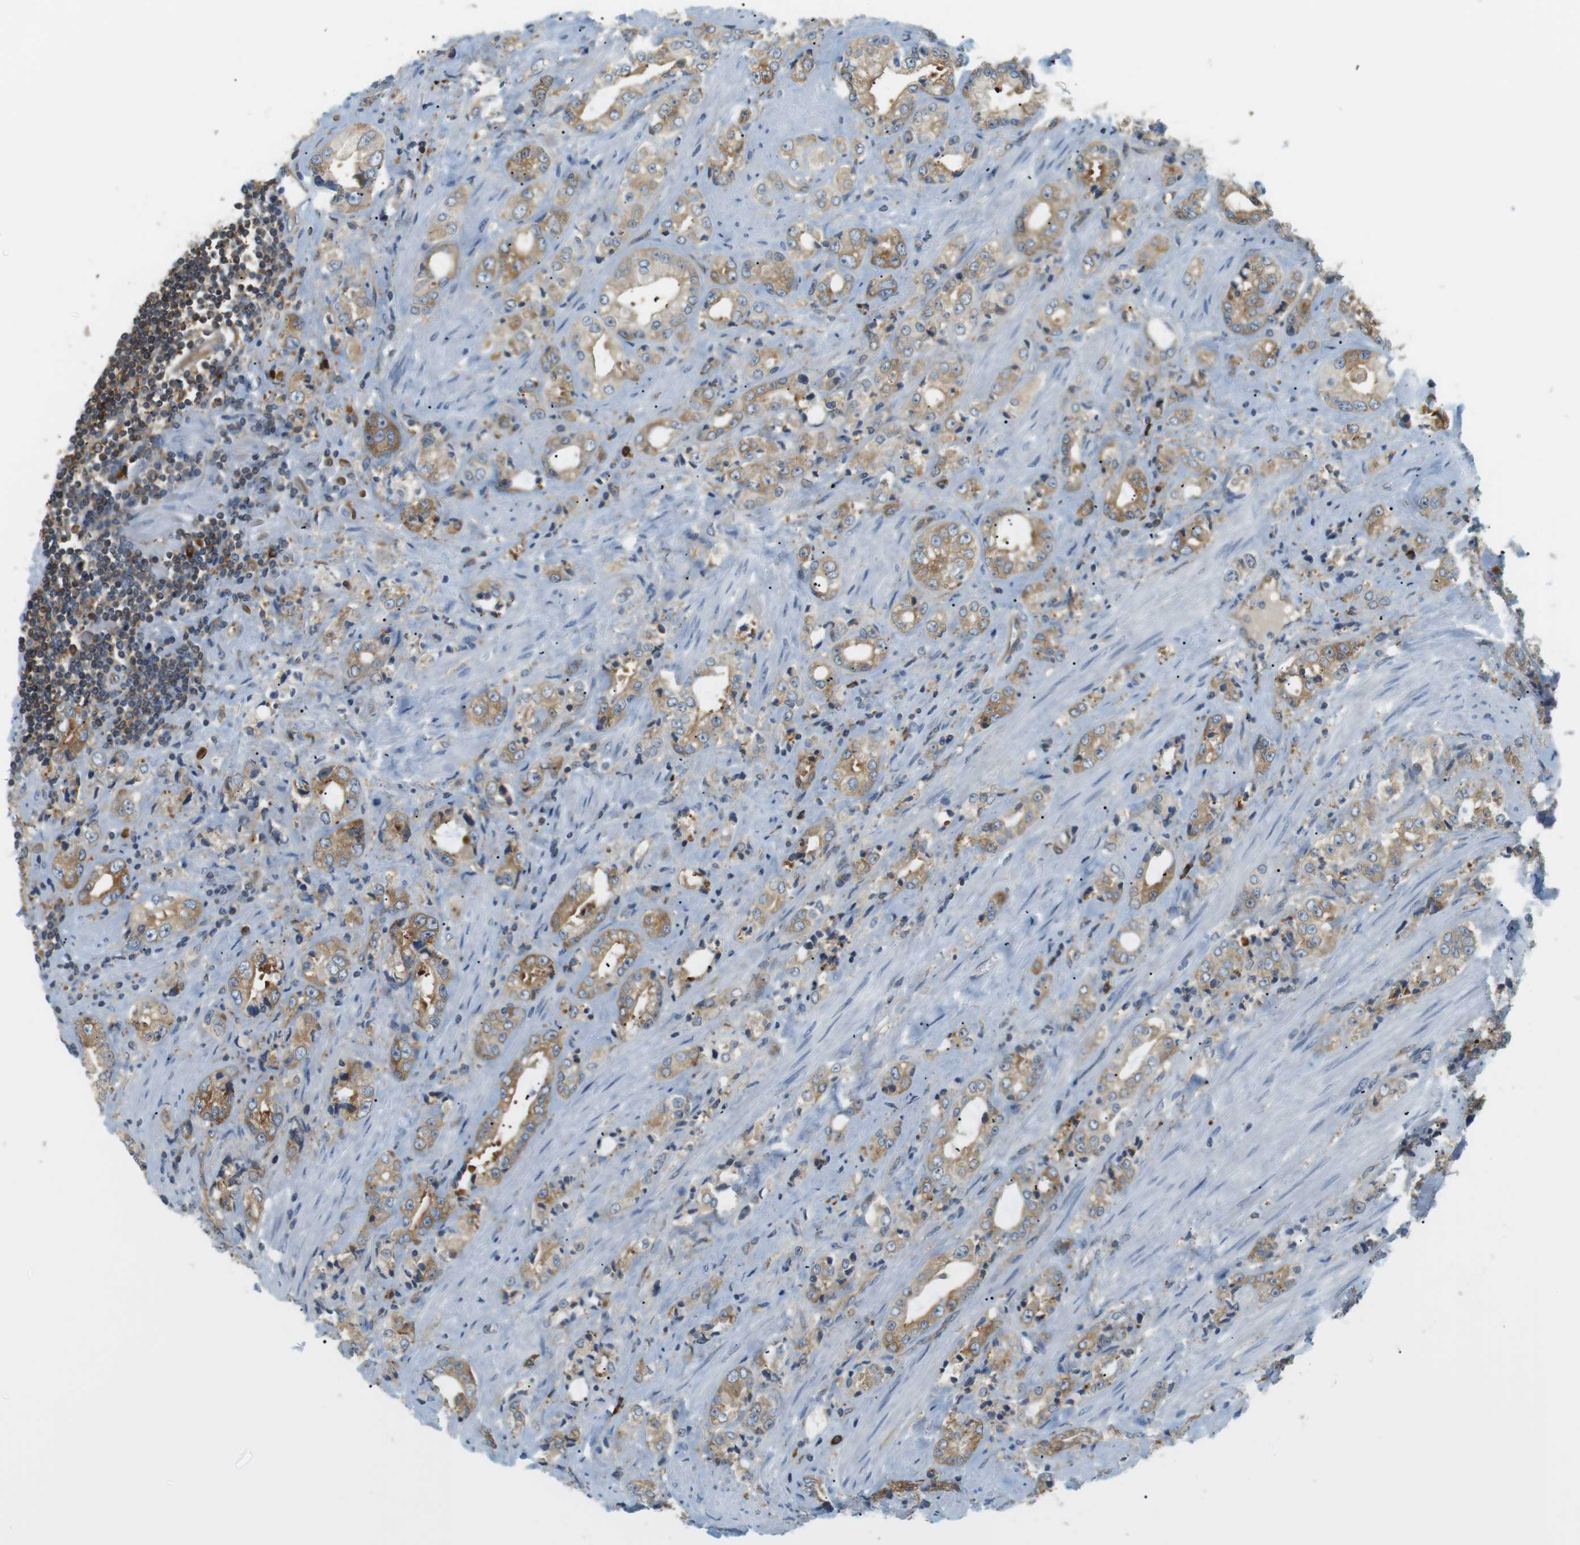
{"staining": {"intensity": "moderate", "quantity": ">75%", "location": "cytoplasmic/membranous"}, "tissue": "prostate cancer", "cell_type": "Tumor cells", "image_type": "cancer", "snomed": [{"axis": "morphology", "description": "Adenocarcinoma, High grade"}, {"axis": "topography", "description": "Prostate"}], "caption": "Protein expression analysis of human prostate high-grade adenocarcinoma reveals moderate cytoplasmic/membranous expression in about >75% of tumor cells. Nuclei are stained in blue.", "gene": "TMEM200A", "patient": {"sex": "male", "age": 61}}